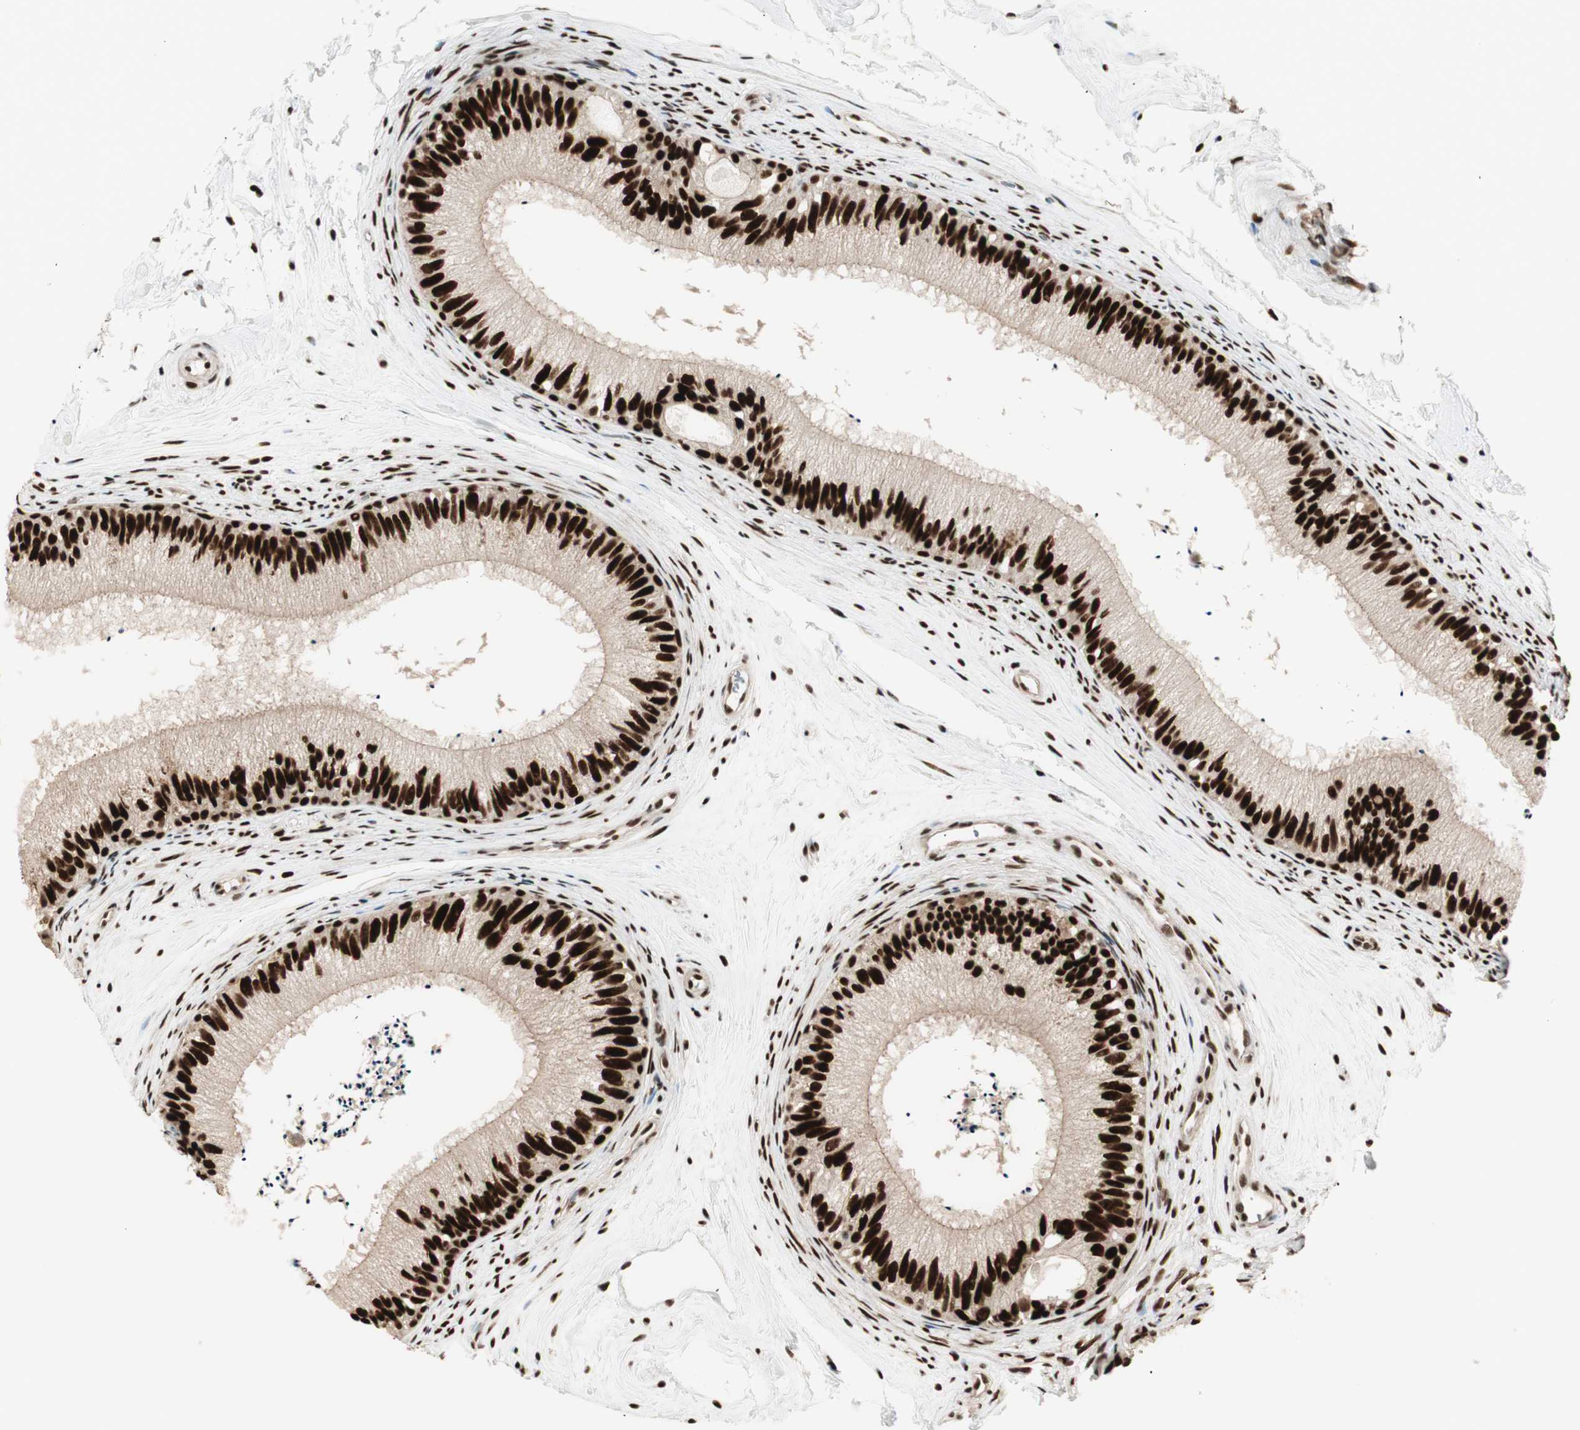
{"staining": {"intensity": "strong", "quantity": ">75%", "location": "nuclear"}, "tissue": "epididymis", "cell_type": "Glandular cells", "image_type": "normal", "snomed": [{"axis": "morphology", "description": "Normal tissue, NOS"}, {"axis": "topography", "description": "Epididymis"}], "caption": "The histopathology image shows immunohistochemical staining of unremarkable epididymis. There is strong nuclear positivity is identified in approximately >75% of glandular cells.", "gene": "HEXIM1", "patient": {"sex": "male", "age": 56}}